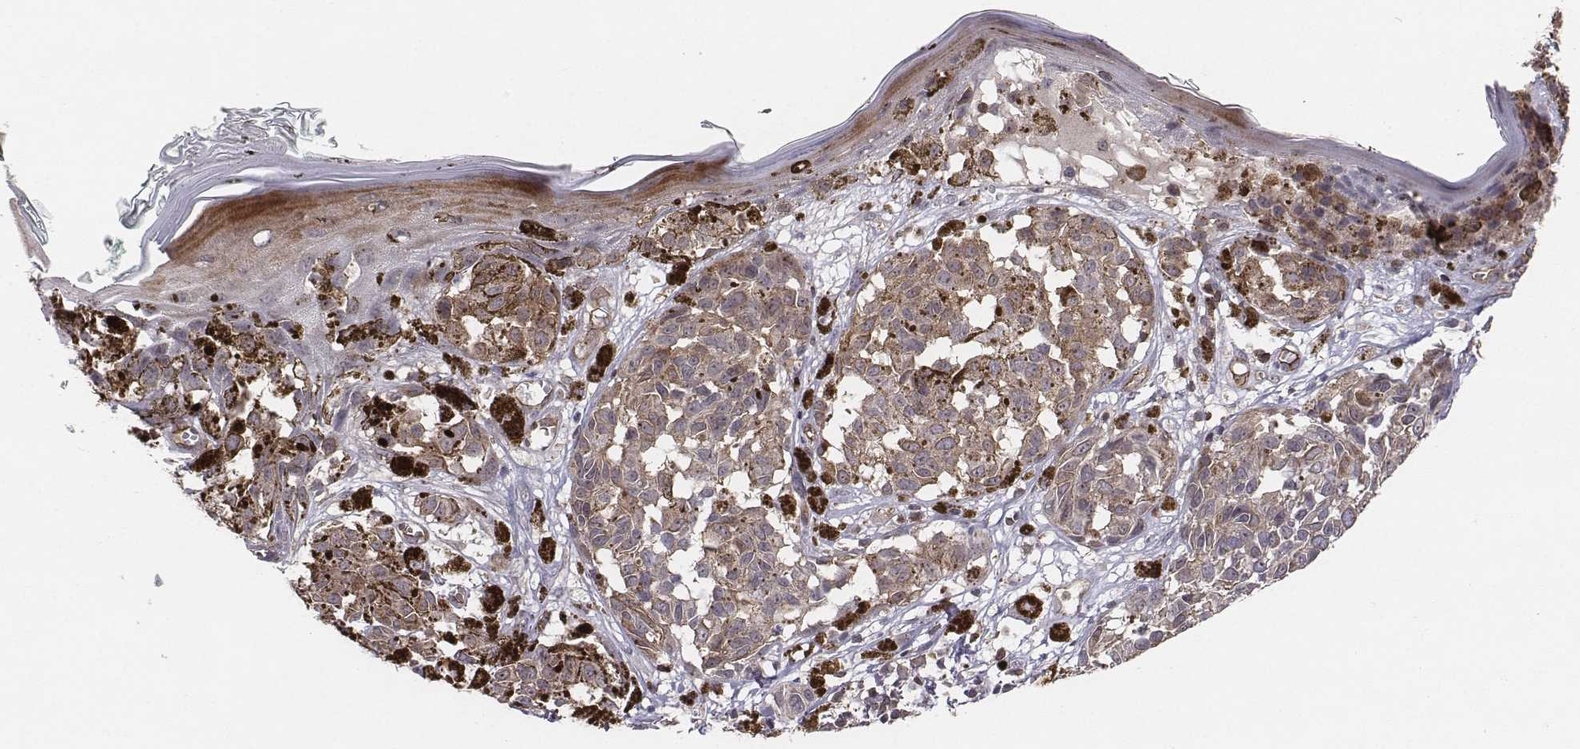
{"staining": {"intensity": "weak", "quantity": "25%-75%", "location": "cytoplasmic/membranous"}, "tissue": "melanoma", "cell_type": "Tumor cells", "image_type": "cancer", "snomed": [{"axis": "morphology", "description": "Malignant melanoma, NOS"}, {"axis": "topography", "description": "Skin"}], "caption": "Immunohistochemistry (IHC) photomicrograph of melanoma stained for a protein (brown), which shows low levels of weak cytoplasmic/membranous positivity in about 25%-75% of tumor cells.", "gene": "PTPRG", "patient": {"sex": "female", "age": 38}}